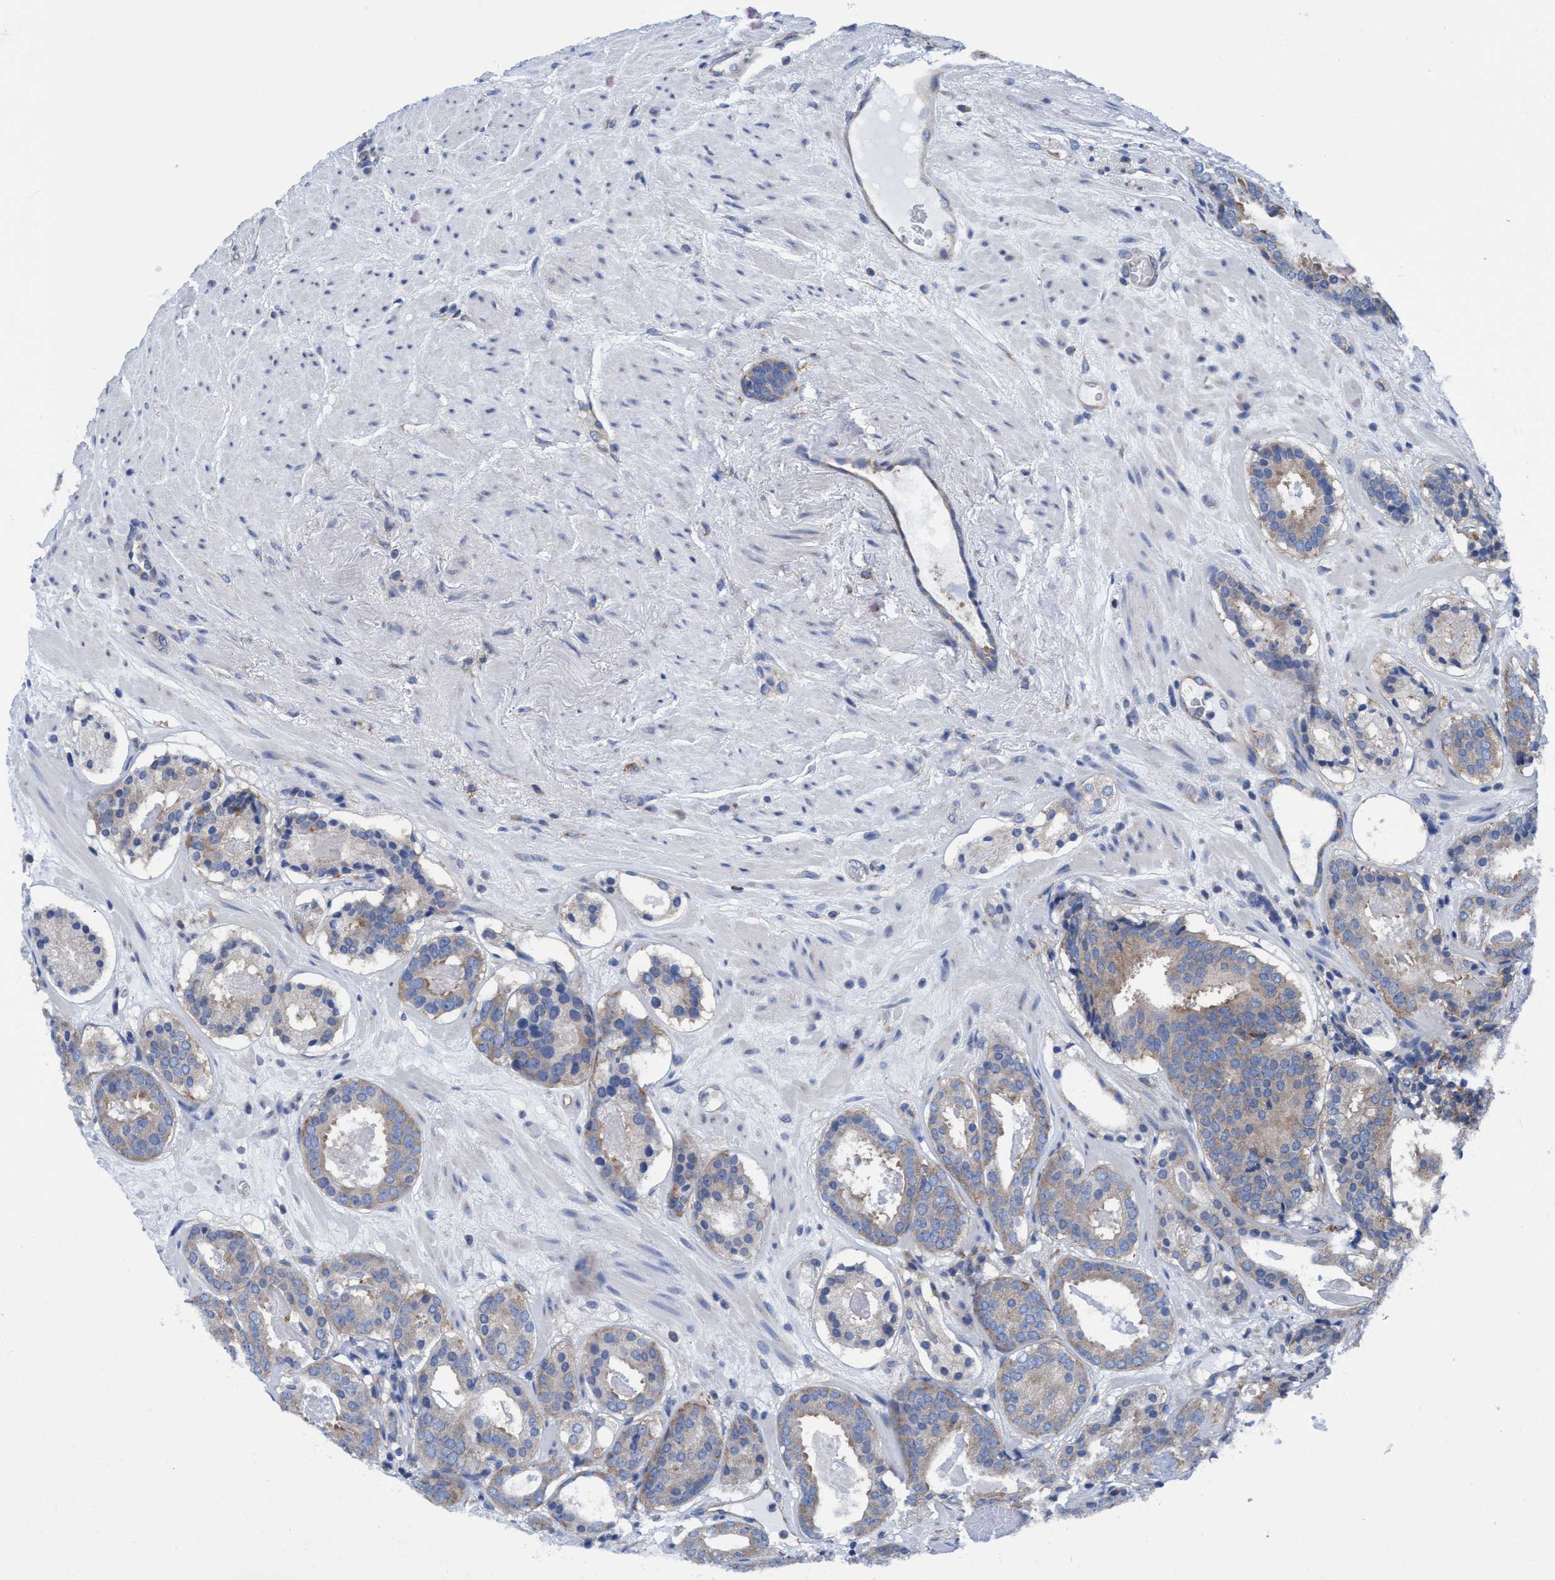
{"staining": {"intensity": "weak", "quantity": "<25%", "location": "cytoplasmic/membranous"}, "tissue": "prostate cancer", "cell_type": "Tumor cells", "image_type": "cancer", "snomed": [{"axis": "morphology", "description": "Adenocarcinoma, Low grade"}, {"axis": "topography", "description": "Prostate"}], "caption": "Tumor cells show no significant expression in prostate adenocarcinoma (low-grade). (DAB IHC visualized using brightfield microscopy, high magnification).", "gene": "NMT1", "patient": {"sex": "male", "age": 69}}